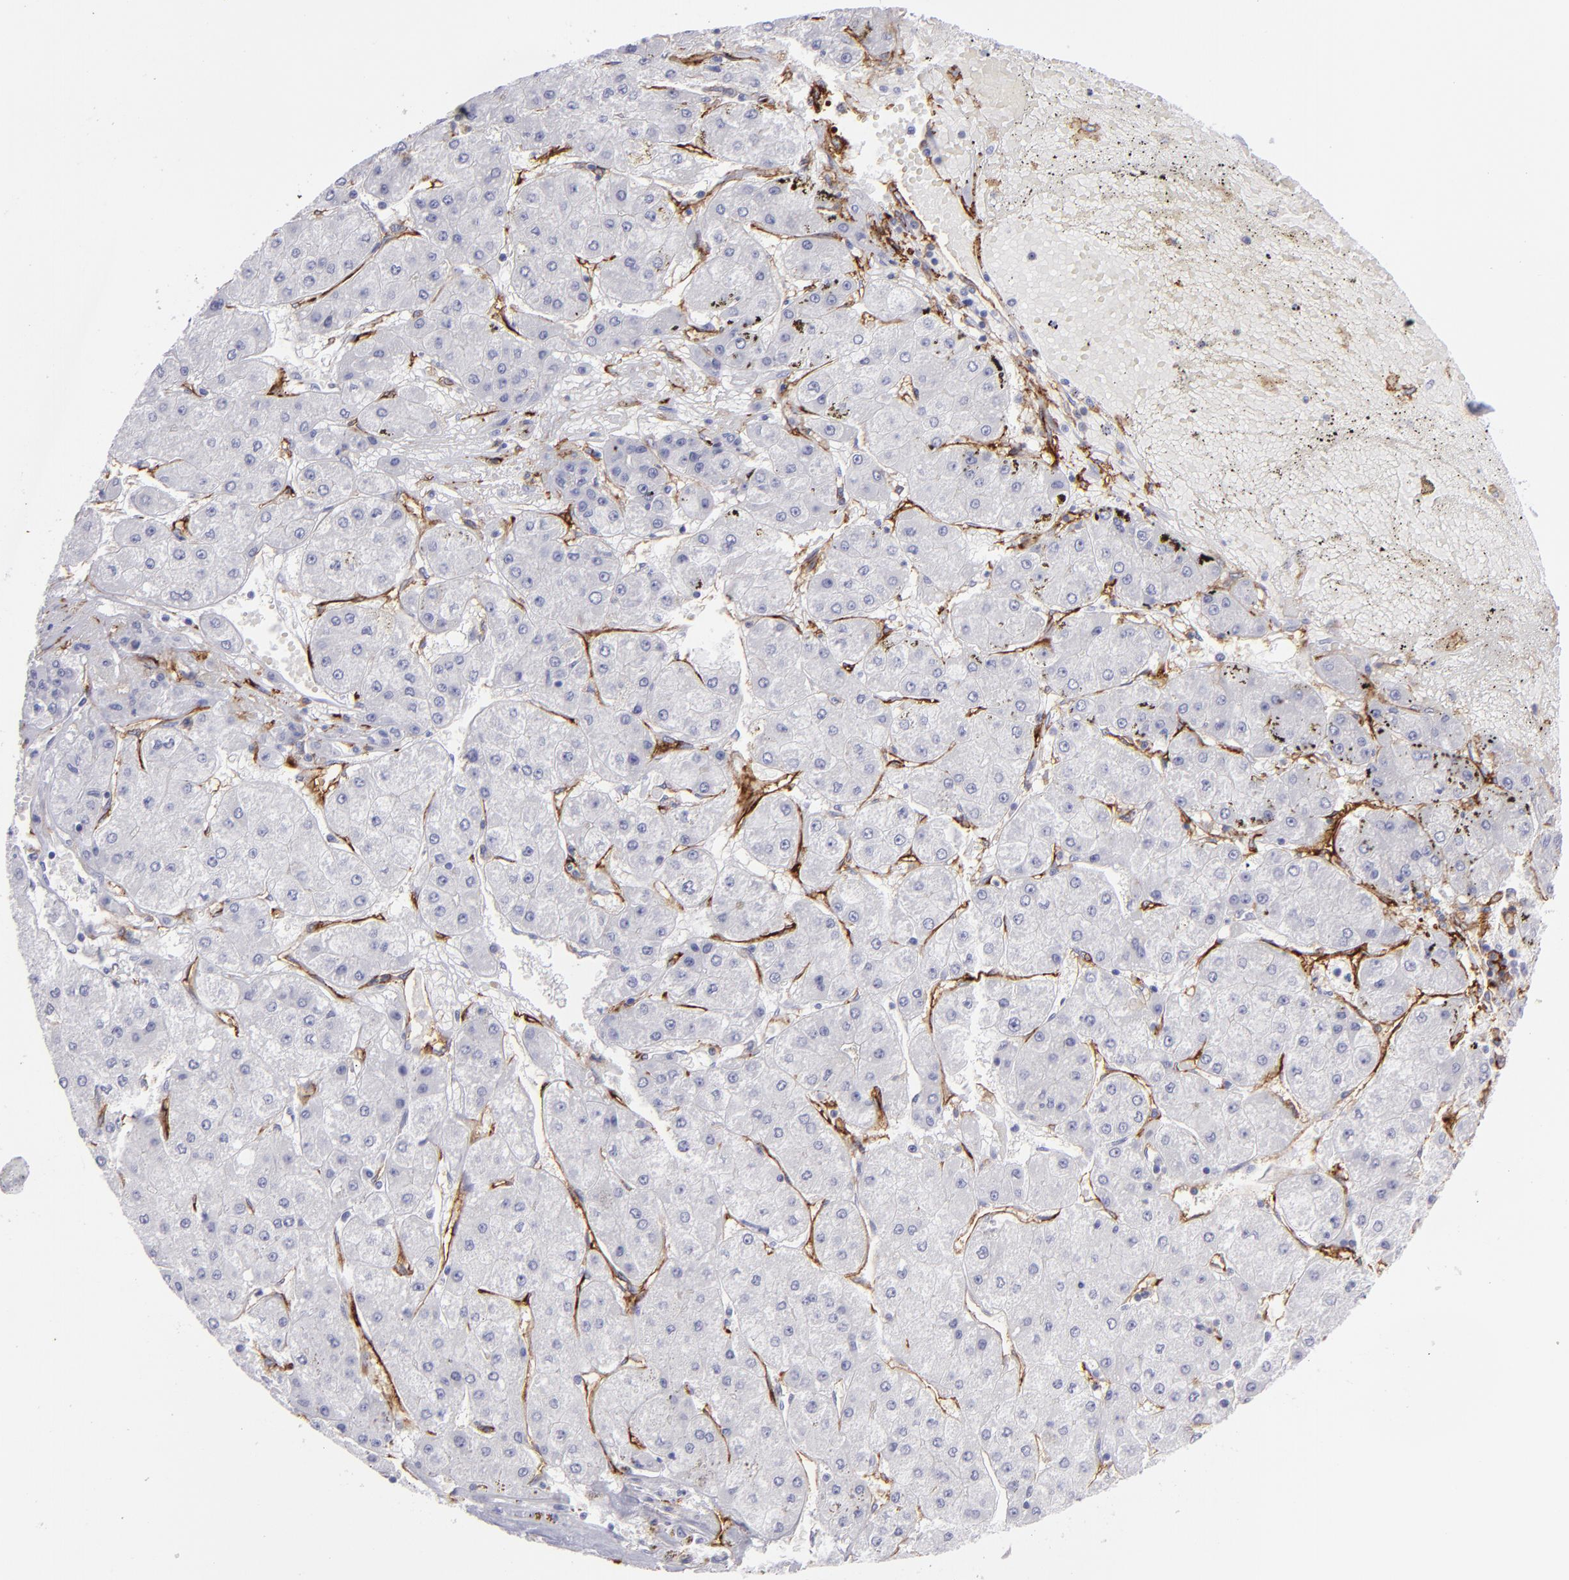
{"staining": {"intensity": "negative", "quantity": "none", "location": "none"}, "tissue": "liver cancer", "cell_type": "Tumor cells", "image_type": "cancer", "snomed": [{"axis": "morphology", "description": "Carcinoma, Hepatocellular, NOS"}, {"axis": "topography", "description": "Liver"}], "caption": "This is a micrograph of immunohistochemistry (IHC) staining of hepatocellular carcinoma (liver), which shows no staining in tumor cells. (DAB (3,3'-diaminobenzidine) immunohistochemistry (IHC) visualized using brightfield microscopy, high magnification).", "gene": "ACE", "patient": {"sex": "female", "age": 52}}